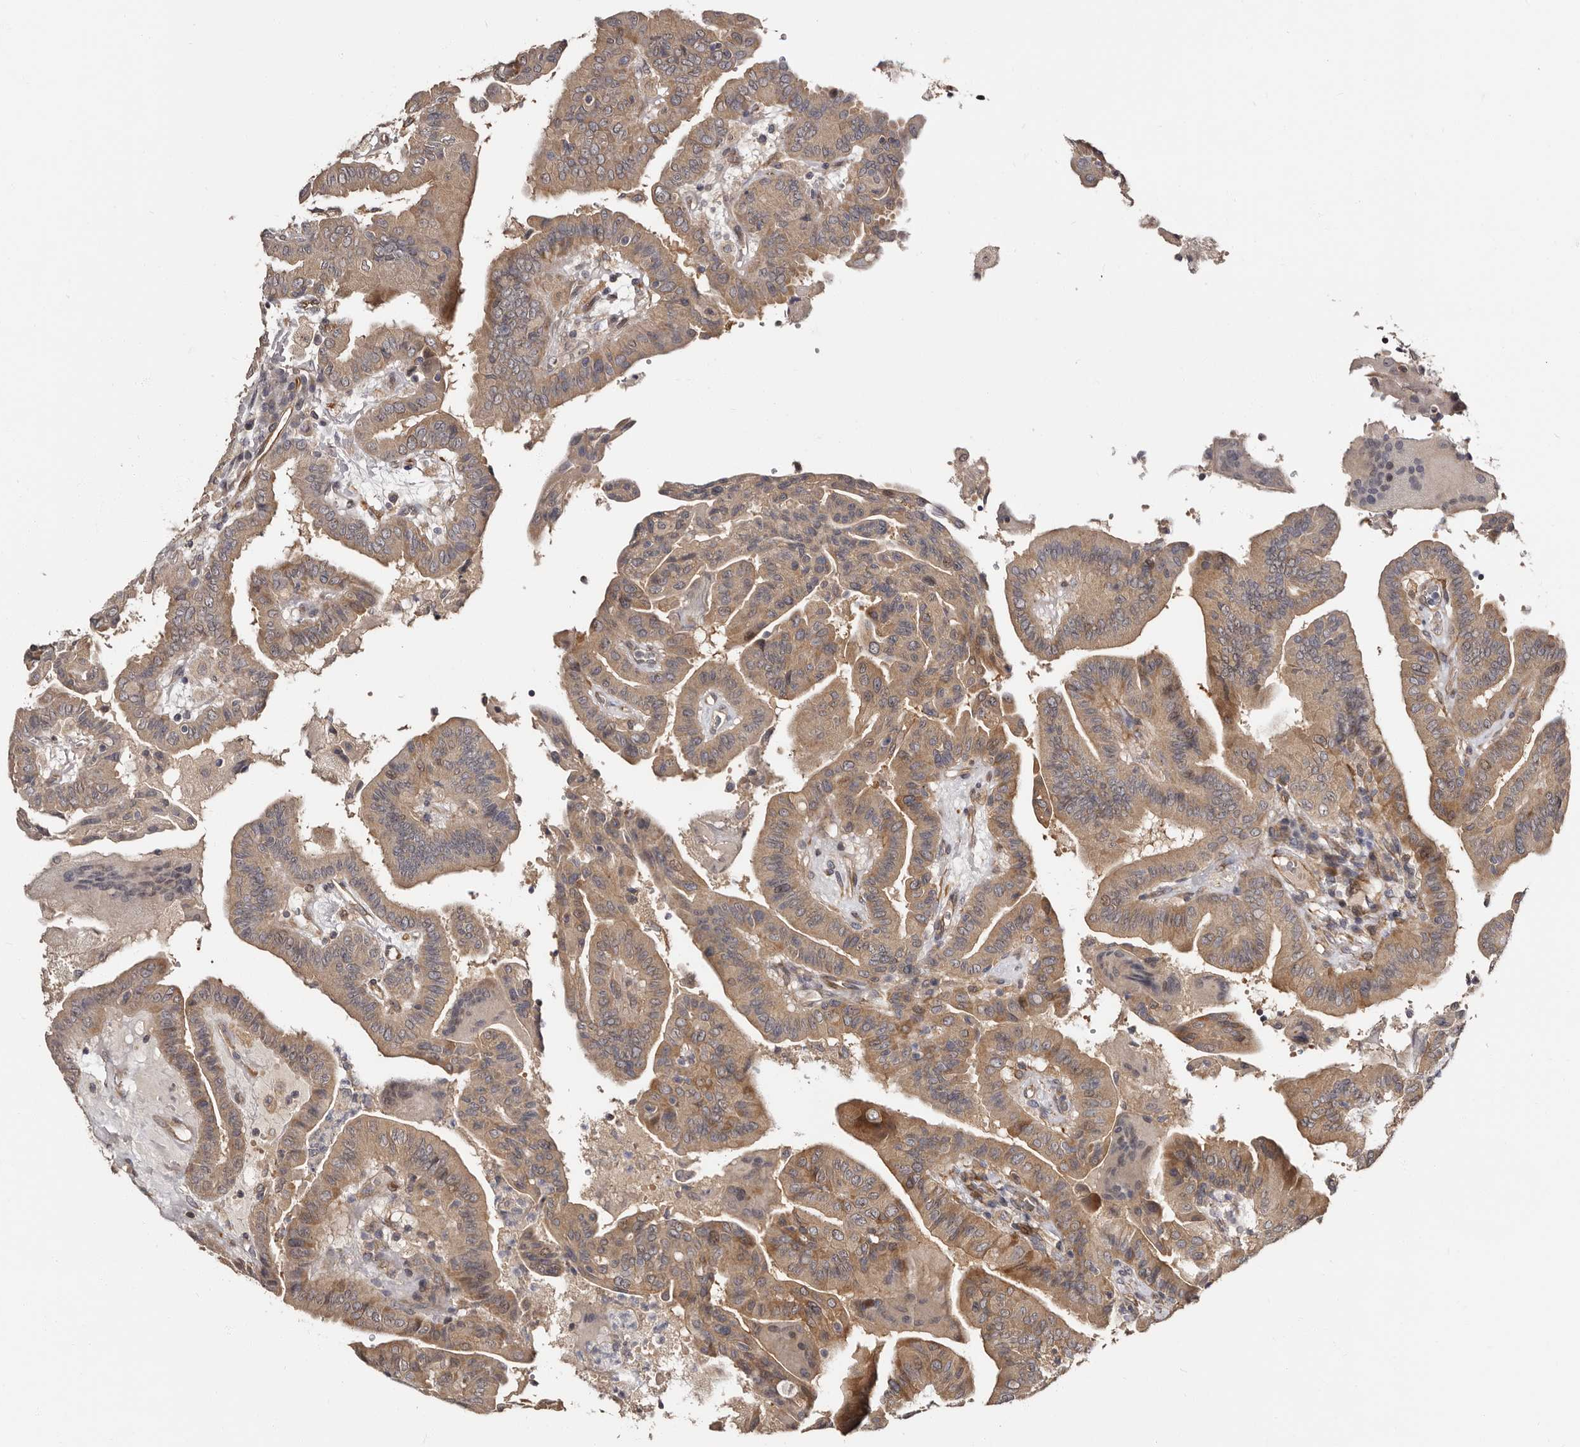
{"staining": {"intensity": "moderate", "quantity": ">75%", "location": "cytoplasmic/membranous"}, "tissue": "thyroid cancer", "cell_type": "Tumor cells", "image_type": "cancer", "snomed": [{"axis": "morphology", "description": "Papillary adenocarcinoma, NOS"}, {"axis": "topography", "description": "Thyroid gland"}], "caption": "Immunohistochemical staining of thyroid cancer (papillary adenocarcinoma) displays moderate cytoplasmic/membranous protein staining in about >75% of tumor cells.", "gene": "TBC1D22B", "patient": {"sex": "male", "age": 33}}